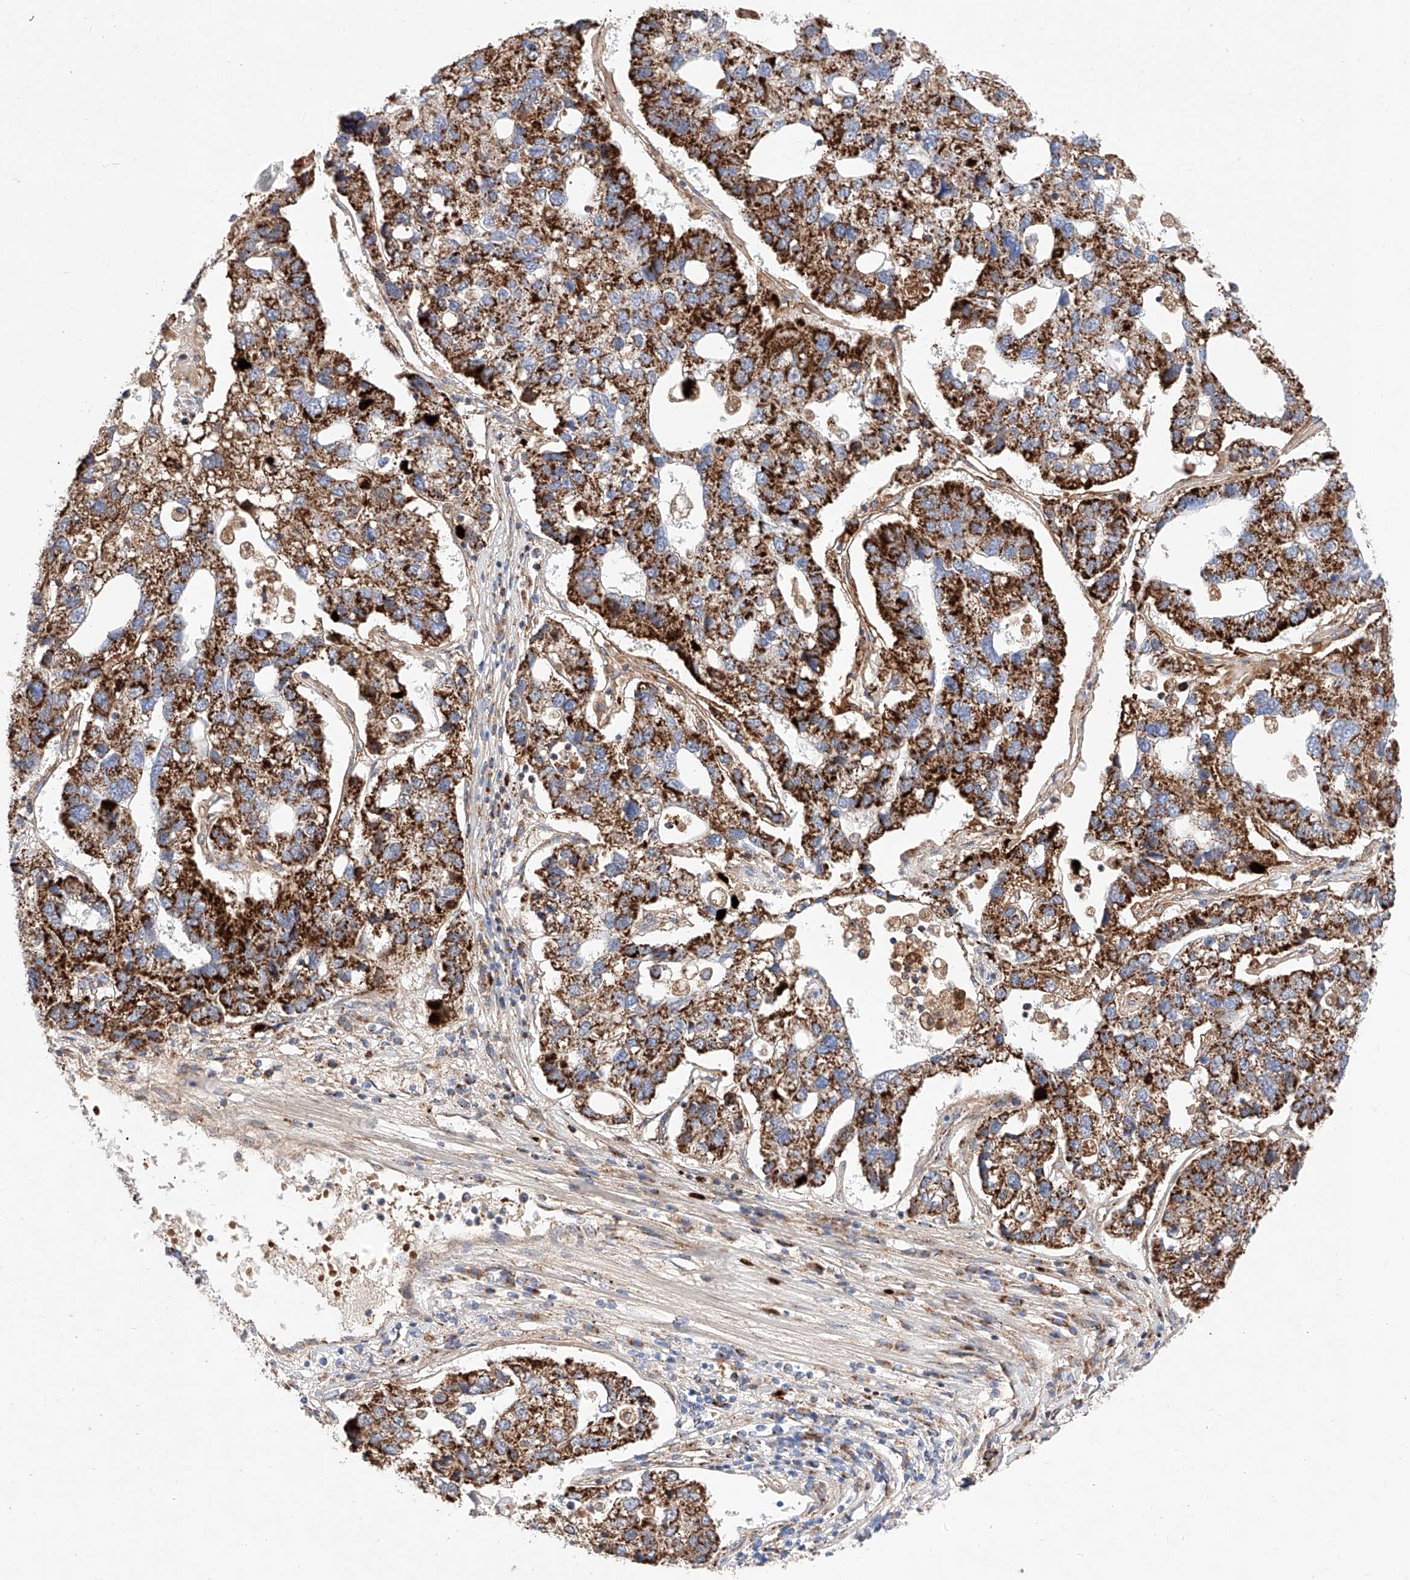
{"staining": {"intensity": "strong", "quantity": ">75%", "location": "cytoplasmic/membranous"}, "tissue": "pancreatic cancer", "cell_type": "Tumor cells", "image_type": "cancer", "snomed": [{"axis": "morphology", "description": "Adenocarcinoma, NOS"}, {"axis": "topography", "description": "Pancreas"}], "caption": "Immunohistochemical staining of human pancreatic cancer reveals high levels of strong cytoplasmic/membranous protein expression in about >75% of tumor cells.", "gene": "NR1D1", "patient": {"sex": "female", "age": 61}}